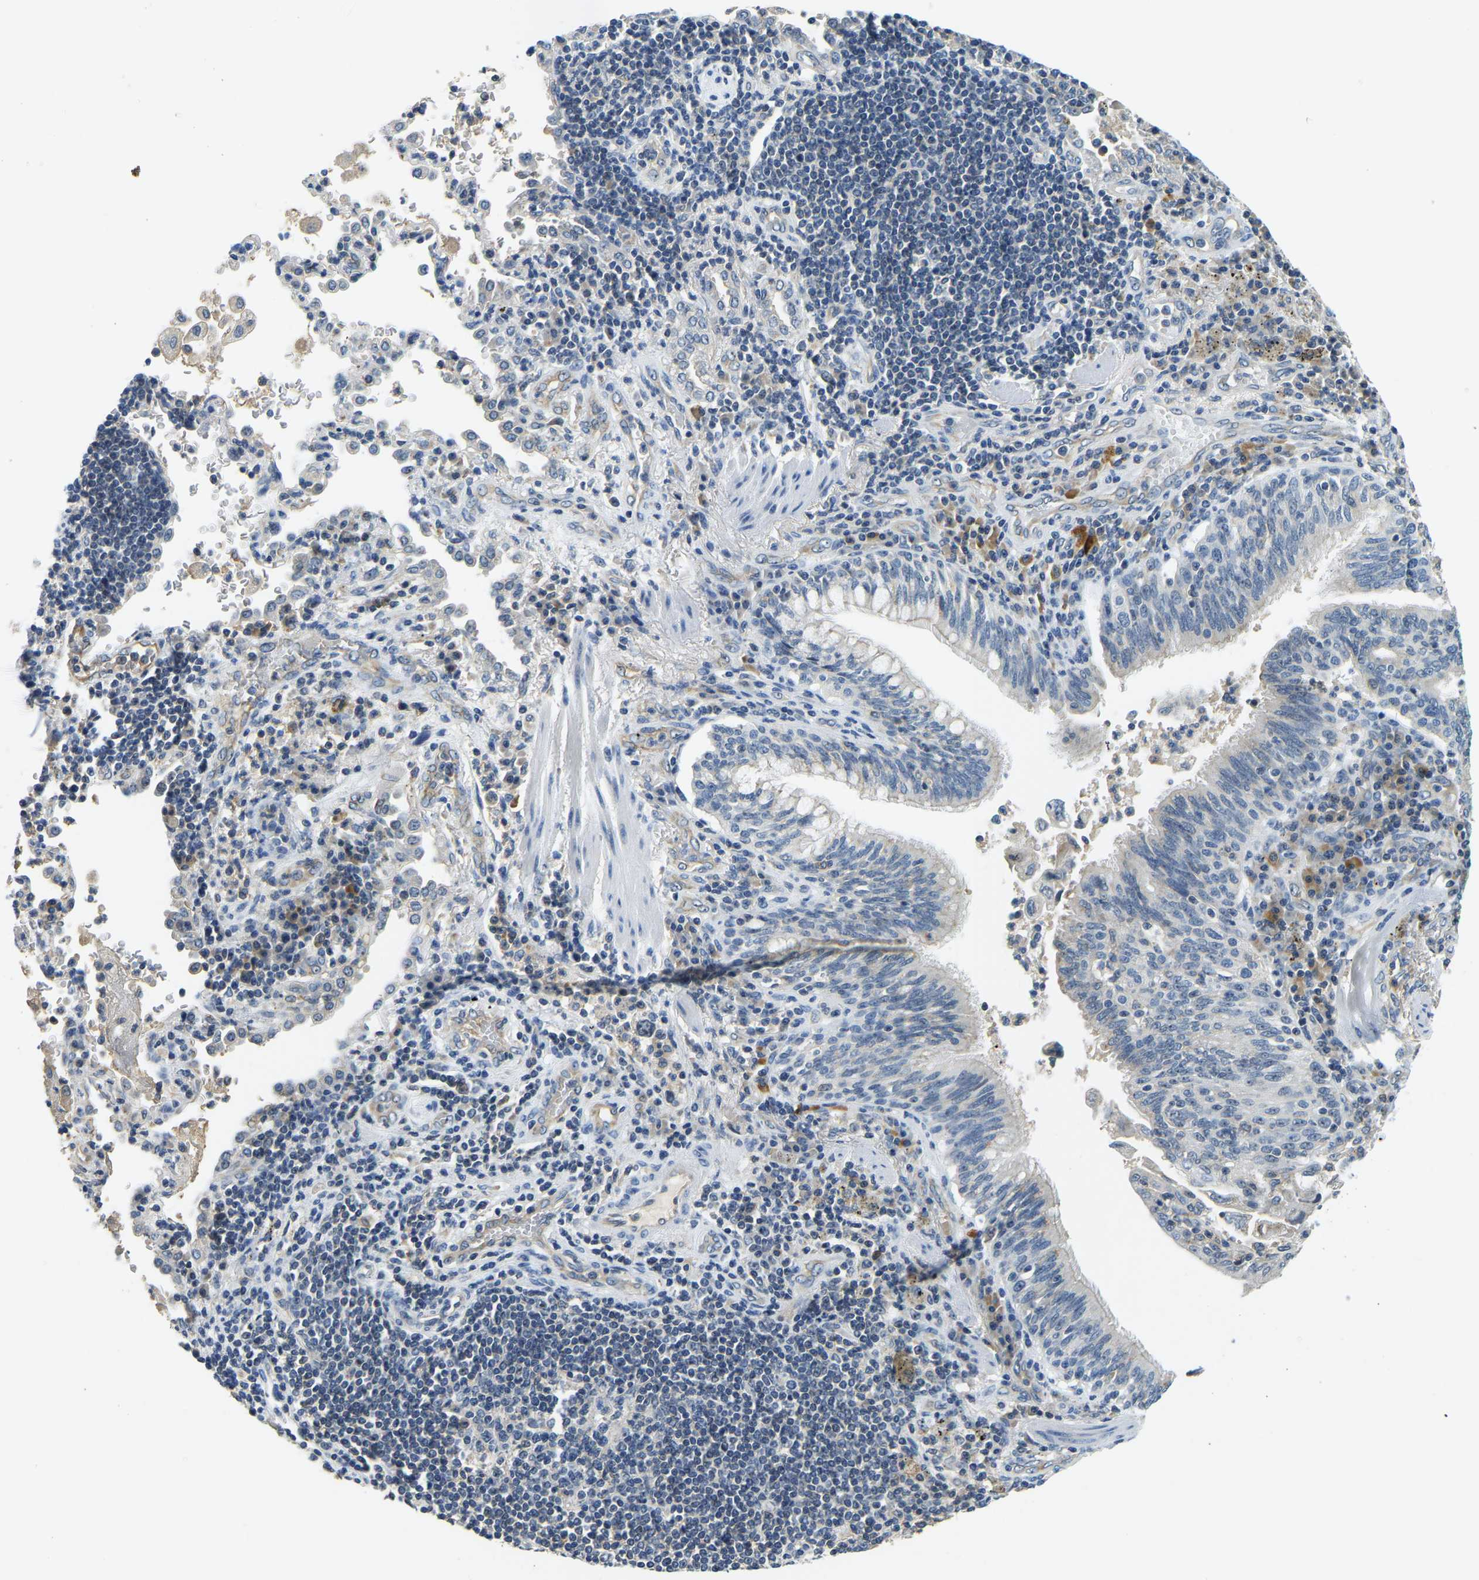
{"staining": {"intensity": "negative", "quantity": "none", "location": "none"}, "tissue": "lung cancer", "cell_type": "Tumor cells", "image_type": "cancer", "snomed": [{"axis": "morphology", "description": "Adenocarcinoma, NOS"}, {"axis": "topography", "description": "Lung"}], "caption": "A photomicrograph of adenocarcinoma (lung) stained for a protein reveals no brown staining in tumor cells.", "gene": "RRP1", "patient": {"sex": "male", "age": 64}}